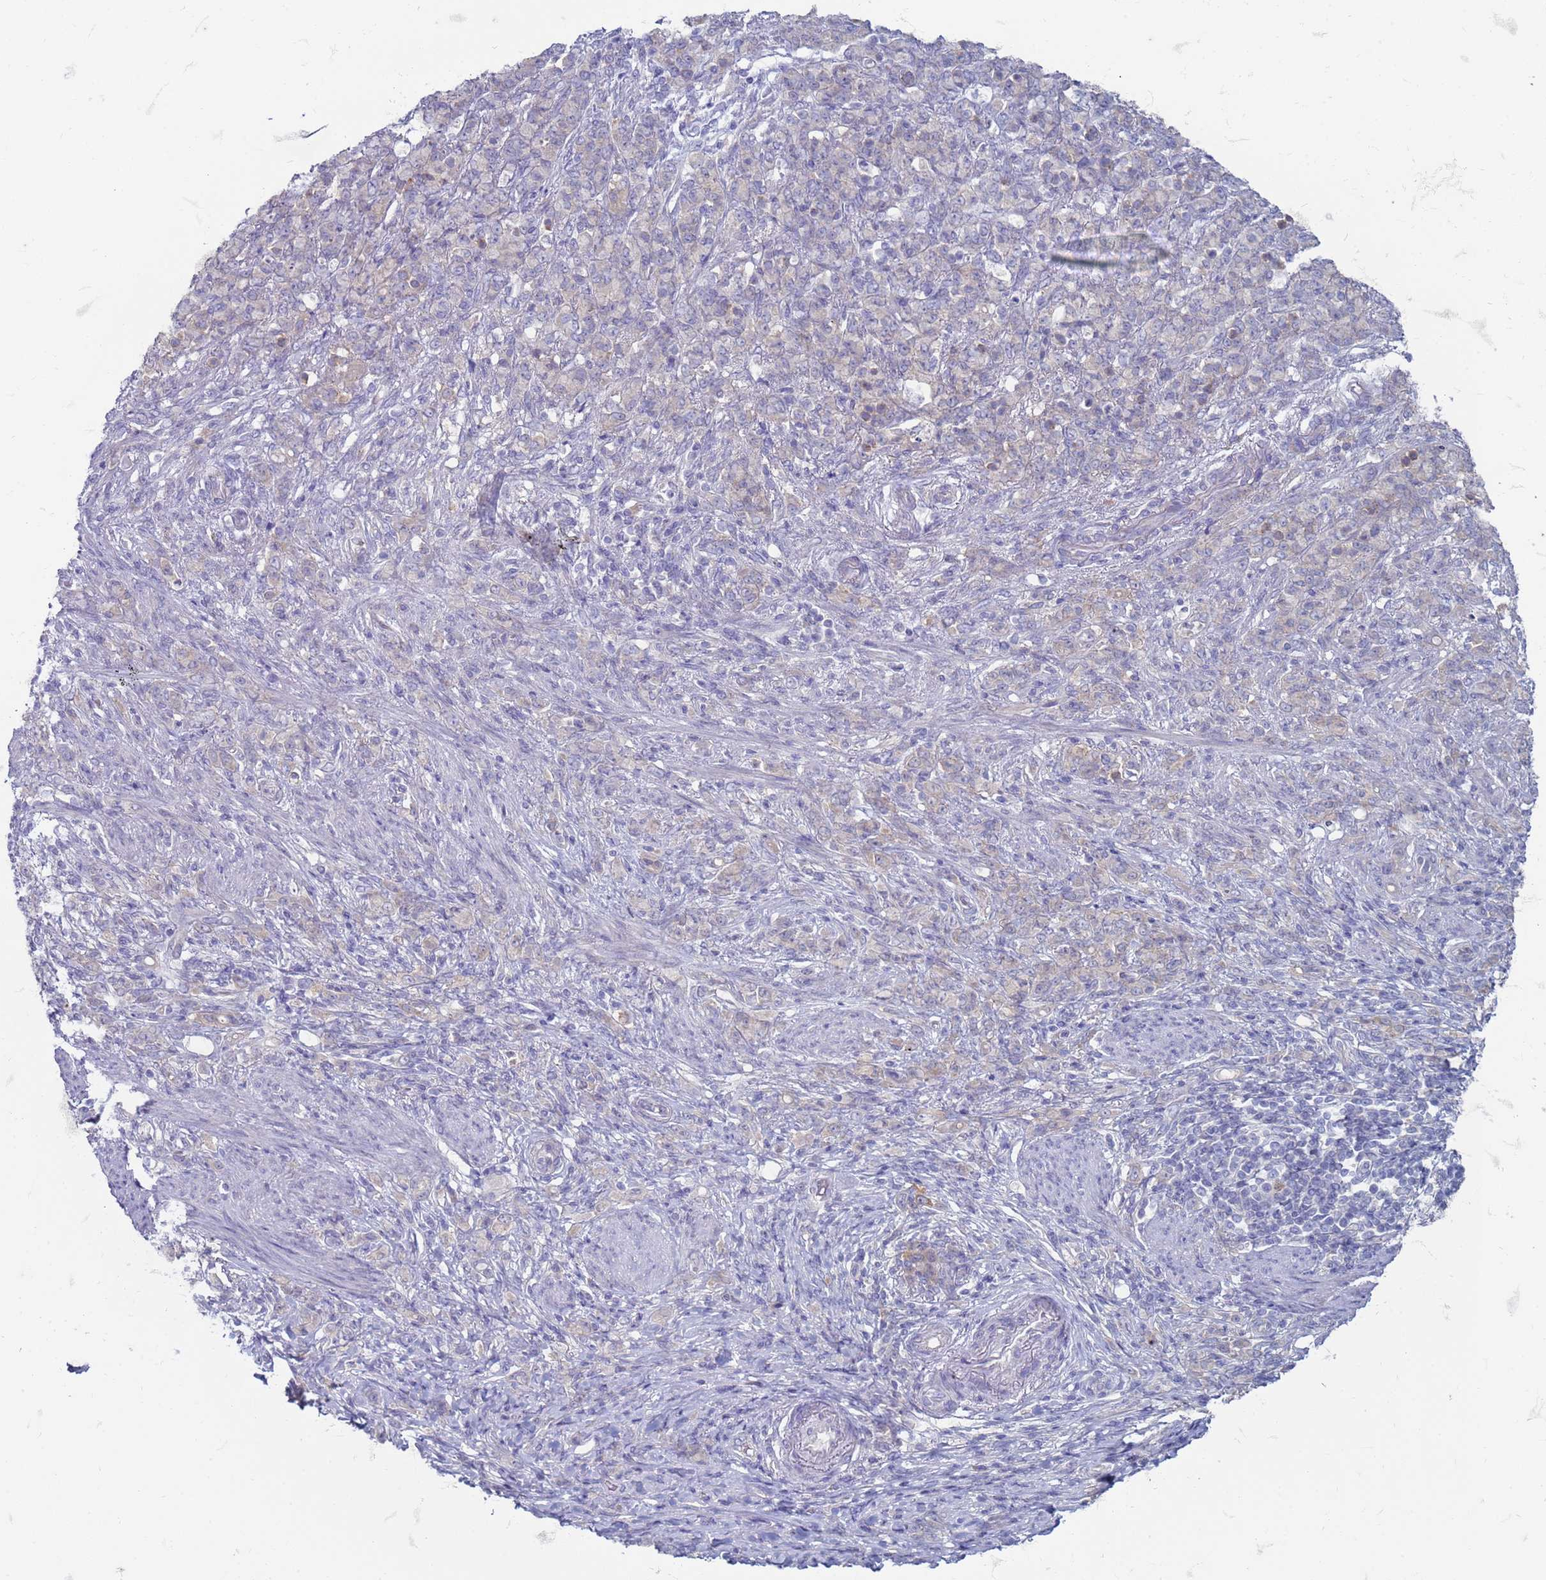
{"staining": {"intensity": "negative", "quantity": "none", "location": "none"}, "tissue": "stomach cancer", "cell_type": "Tumor cells", "image_type": "cancer", "snomed": [{"axis": "morphology", "description": "Adenocarcinoma, NOS"}, {"axis": "topography", "description": "Stomach"}], "caption": "Tumor cells show no significant positivity in stomach cancer (adenocarcinoma). (IHC, brightfield microscopy, high magnification).", "gene": "SUCO", "patient": {"sex": "female", "age": 79}}